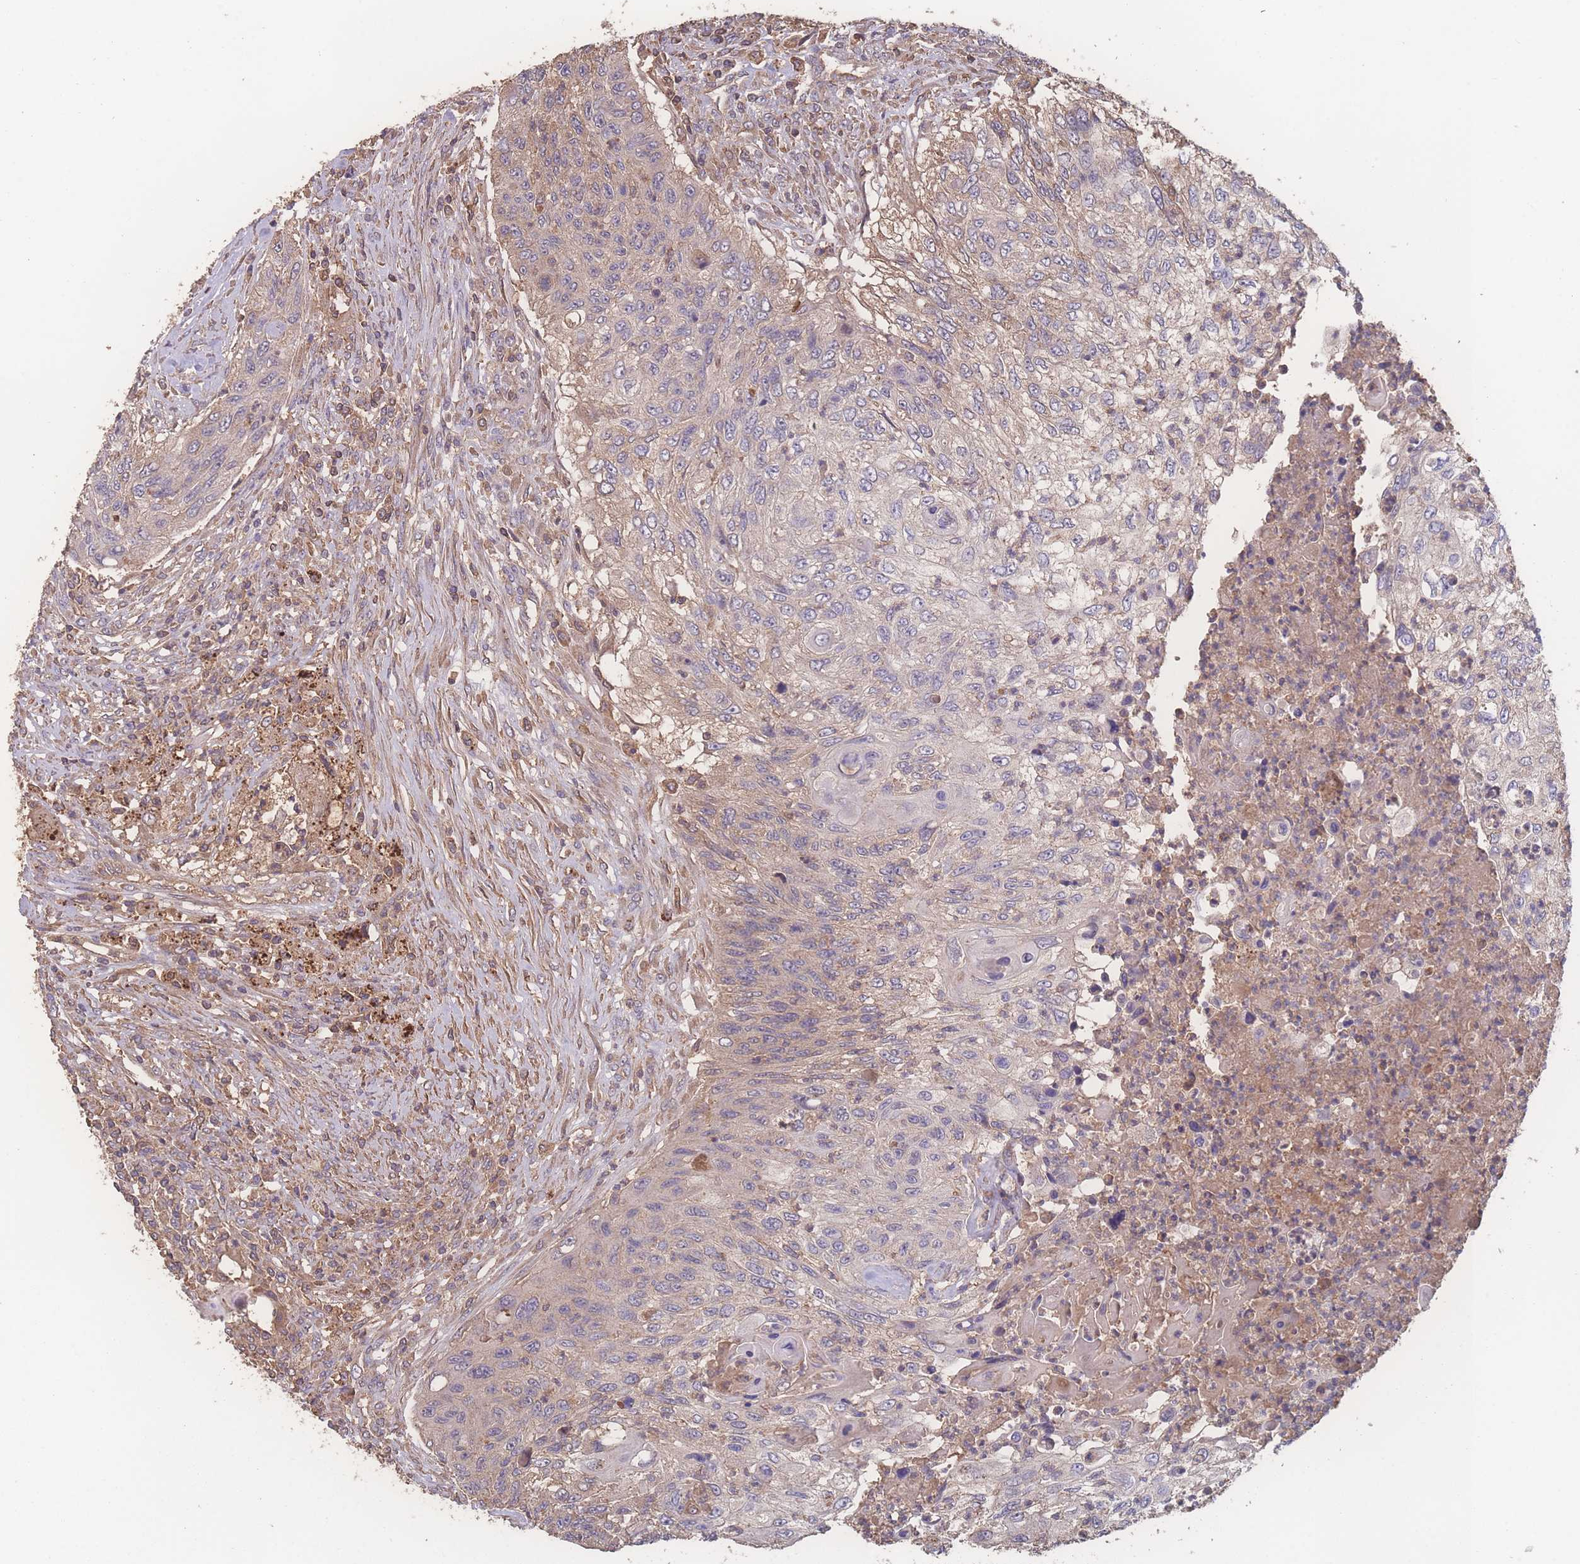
{"staining": {"intensity": "weak", "quantity": "<25%", "location": "cytoplasmic/membranous"}, "tissue": "urothelial cancer", "cell_type": "Tumor cells", "image_type": "cancer", "snomed": [{"axis": "morphology", "description": "Urothelial carcinoma, High grade"}, {"axis": "topography", "description": "Urinary bladder"}], "caption": "High power microscopy image of an immunohistochemistry (IHC) photomicrograph of urothelial cancer, revealing no significant positivity in tumor cells.", "gene": "ATXN10", "patient": {"sex": "female", "age": 60}}